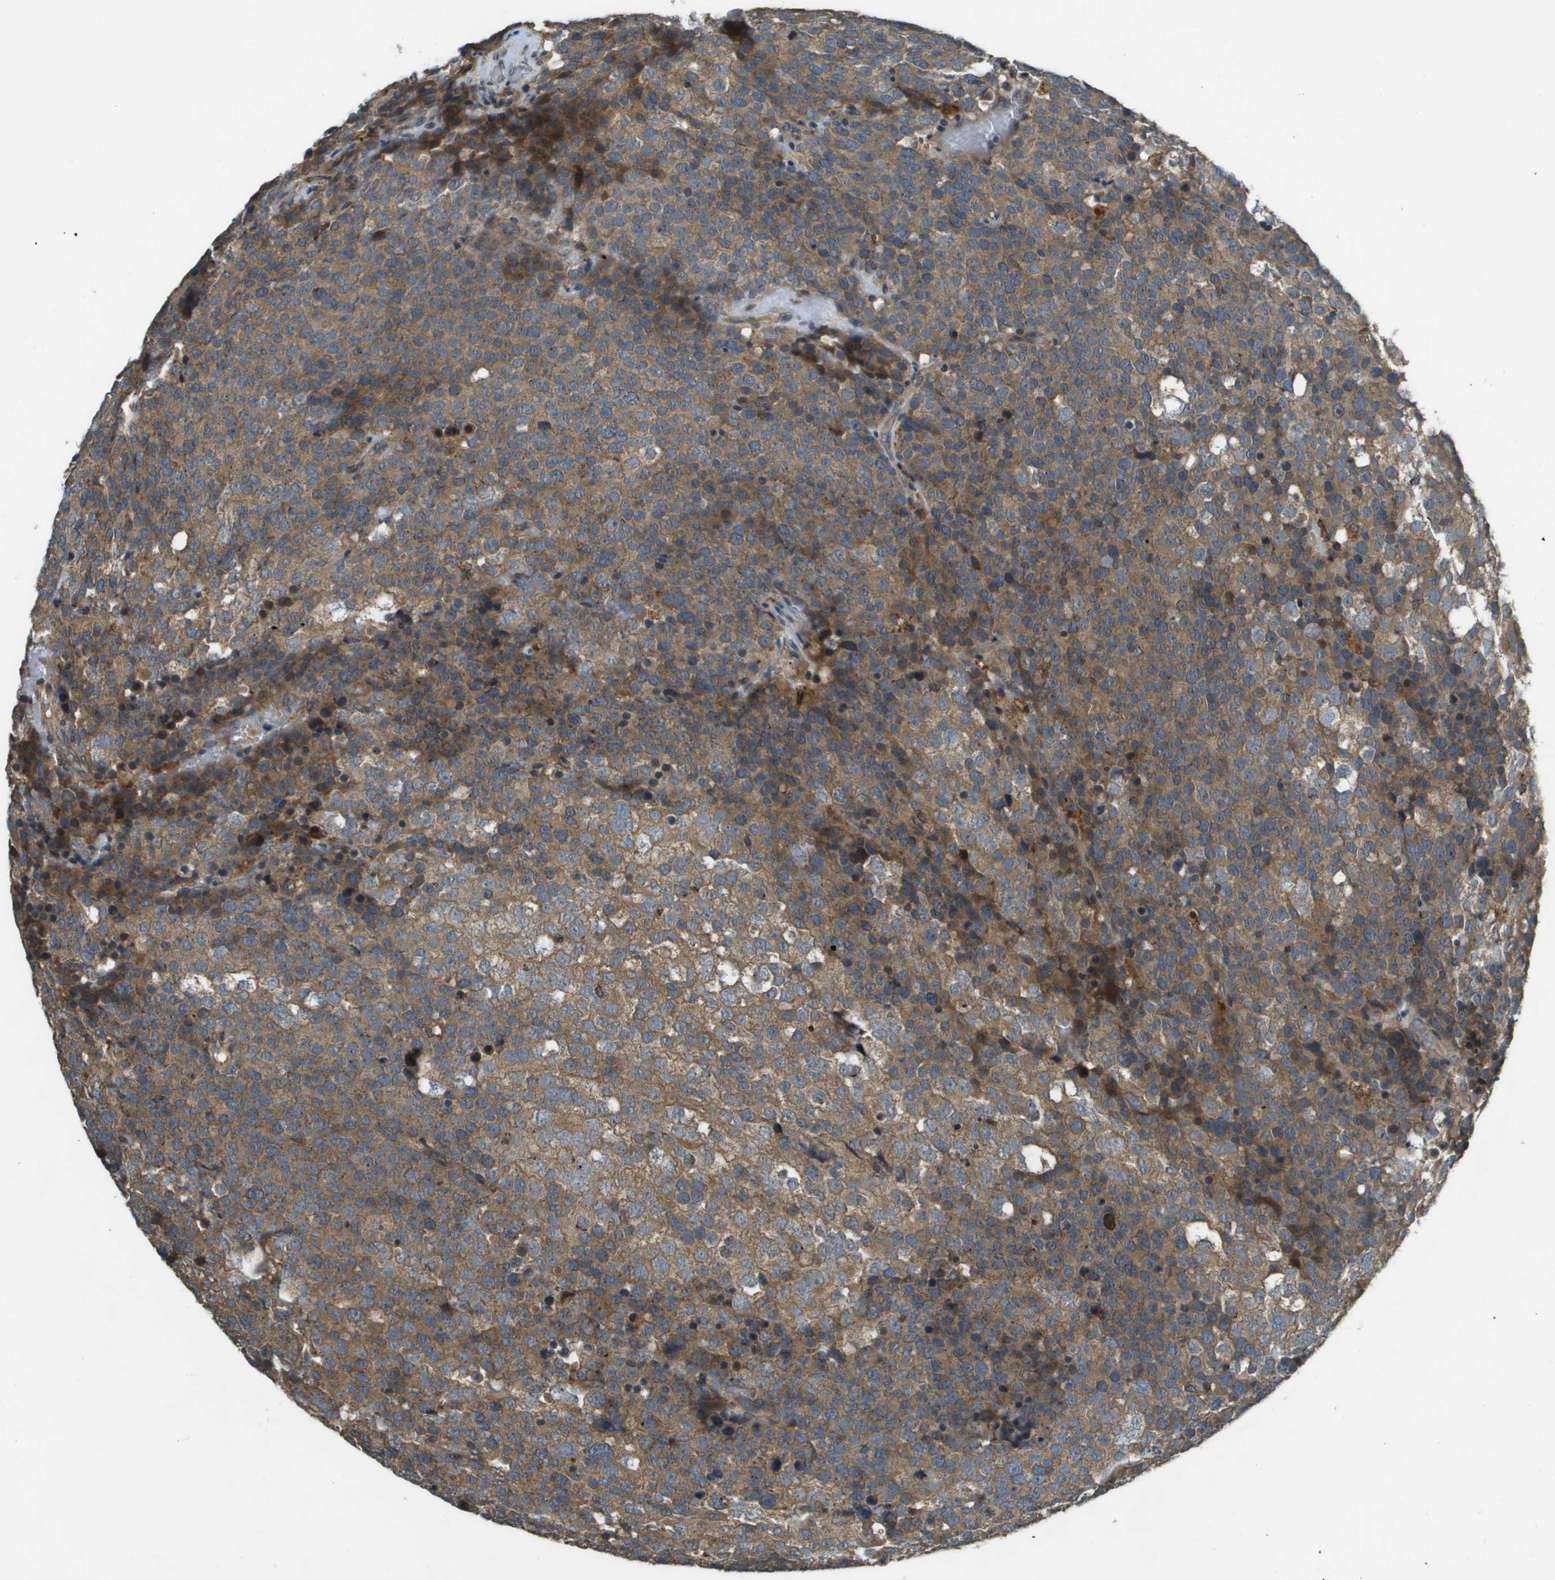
{"staining": {"intensity": "moderate", "quantity": ">75%", "location": "cytoplasmic/membranous"}, "tissue": "testis cancer", "cell_type": "Tumor cells", "image_type": "cancer", "snomed": [{"axis": "morphology", "description": "Seminoma, NOS"}, {"axis": "topography", "description": "Testis"}], "caption": "Immunohistochemistry histopathology image of testis seminoma stained for a protein (brown), which shows medium levels of moderate cytoplasmic/membranous expression in about >75% of tumor cells.", "gene": "CDKN2C", "patient": {"sex": "male", "age": 71}}